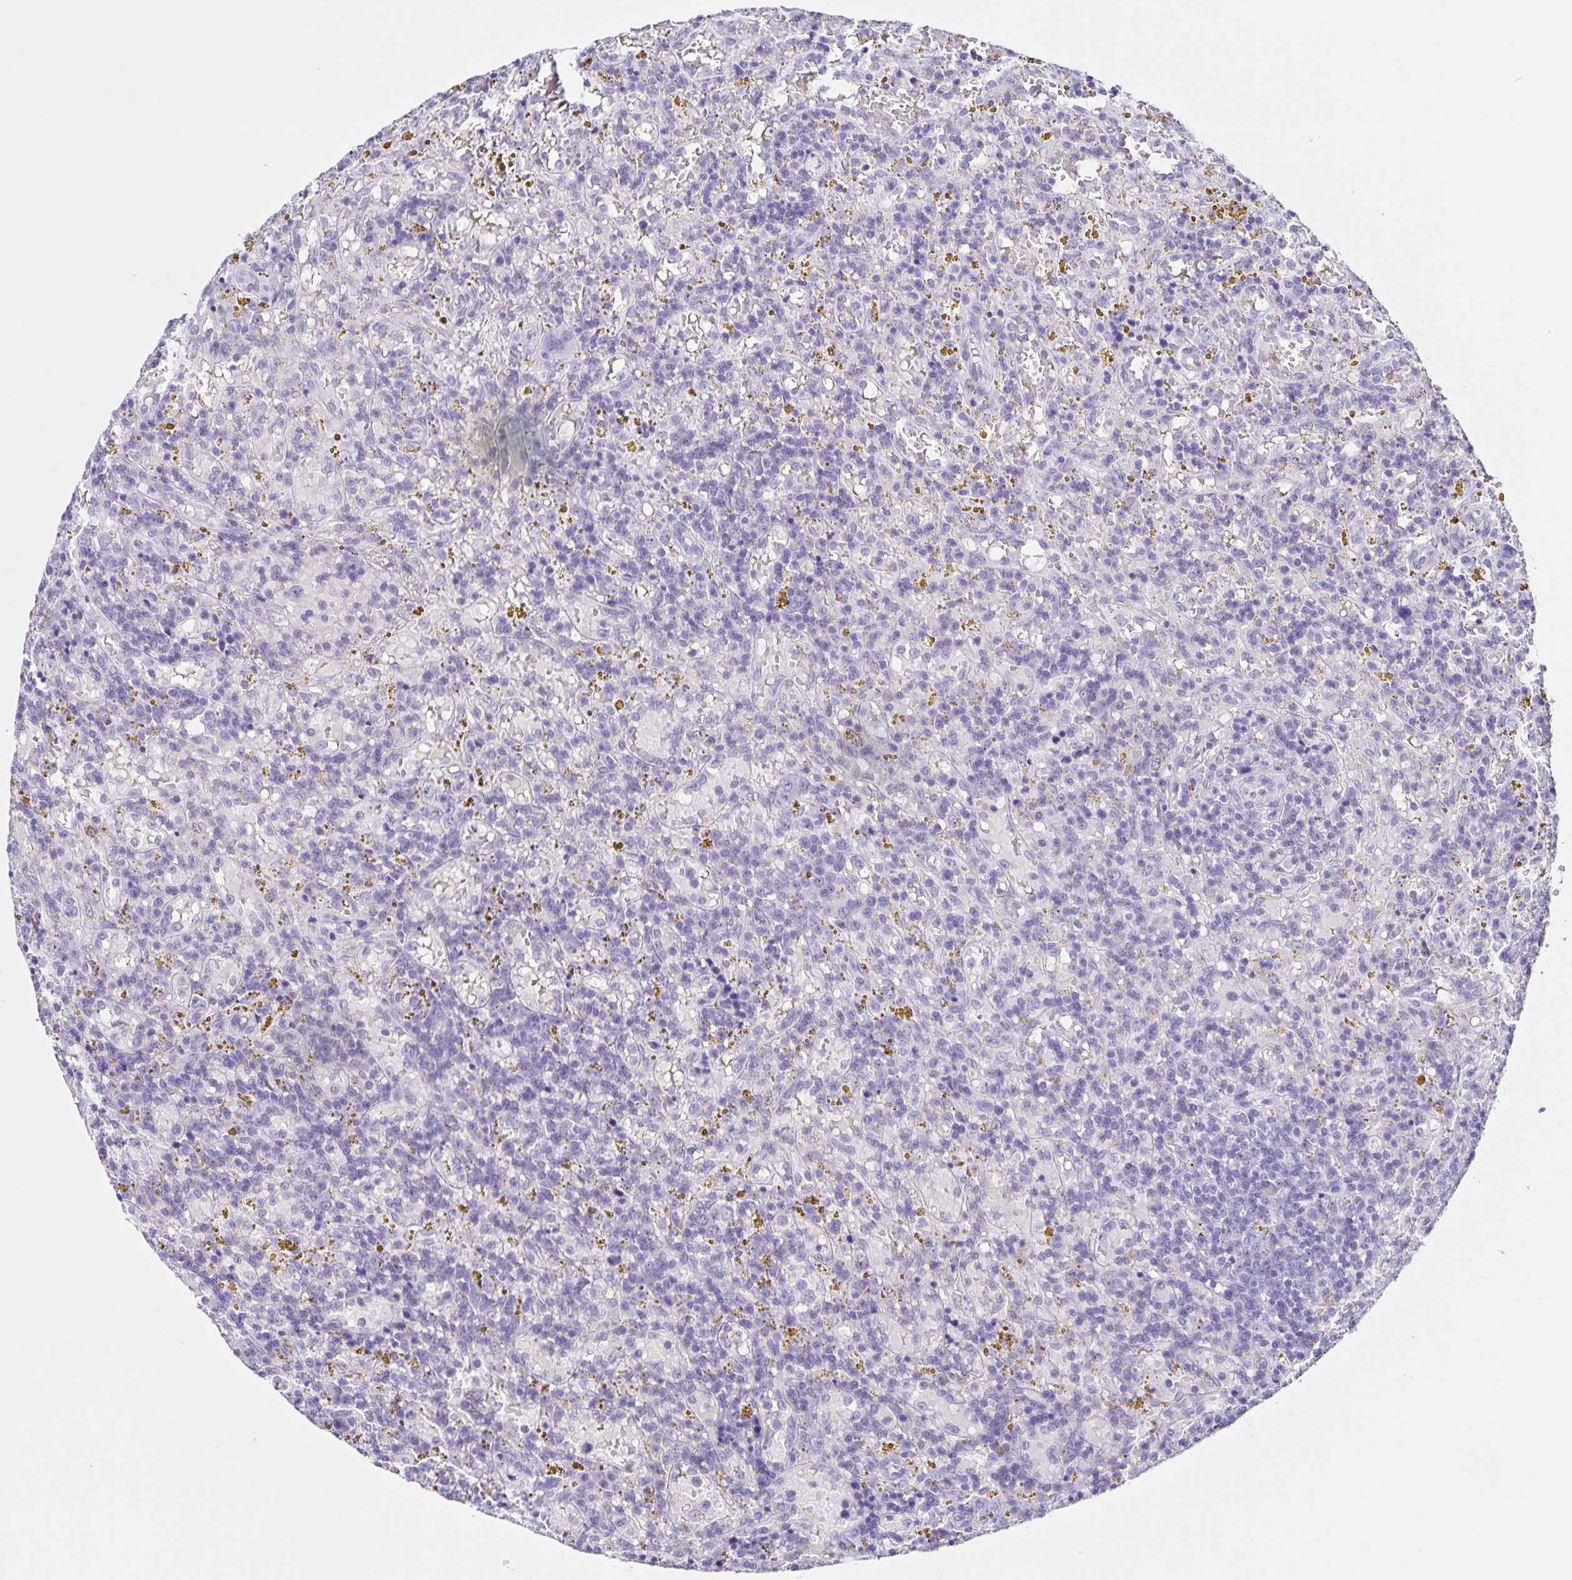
{"staining": {"intensity": "negative", "quantity": "none", "location": "none"}, "tissue": "lymphoma", "cell_type": "Tumor cells", "image_type": "cancer", "snomed": [{"axis": "morphology", "description": "Malignant lymphoma, non-Hodgkin's type, Low grade"}, {"axis": "topography", "description": "Spleen"}], "caption": "Tumor cells are negative for protein expression in human low-grade malignant lymphoma, non-Hodgkin's type. Brightfield microscopy of IHC stained with DAB (3,3'-diaminobenzidine) (brown) and hematoxylin (blue), captured at high magnification.", "gene": "FAM170A", "patient": {"sex": "female", "age": 65}}